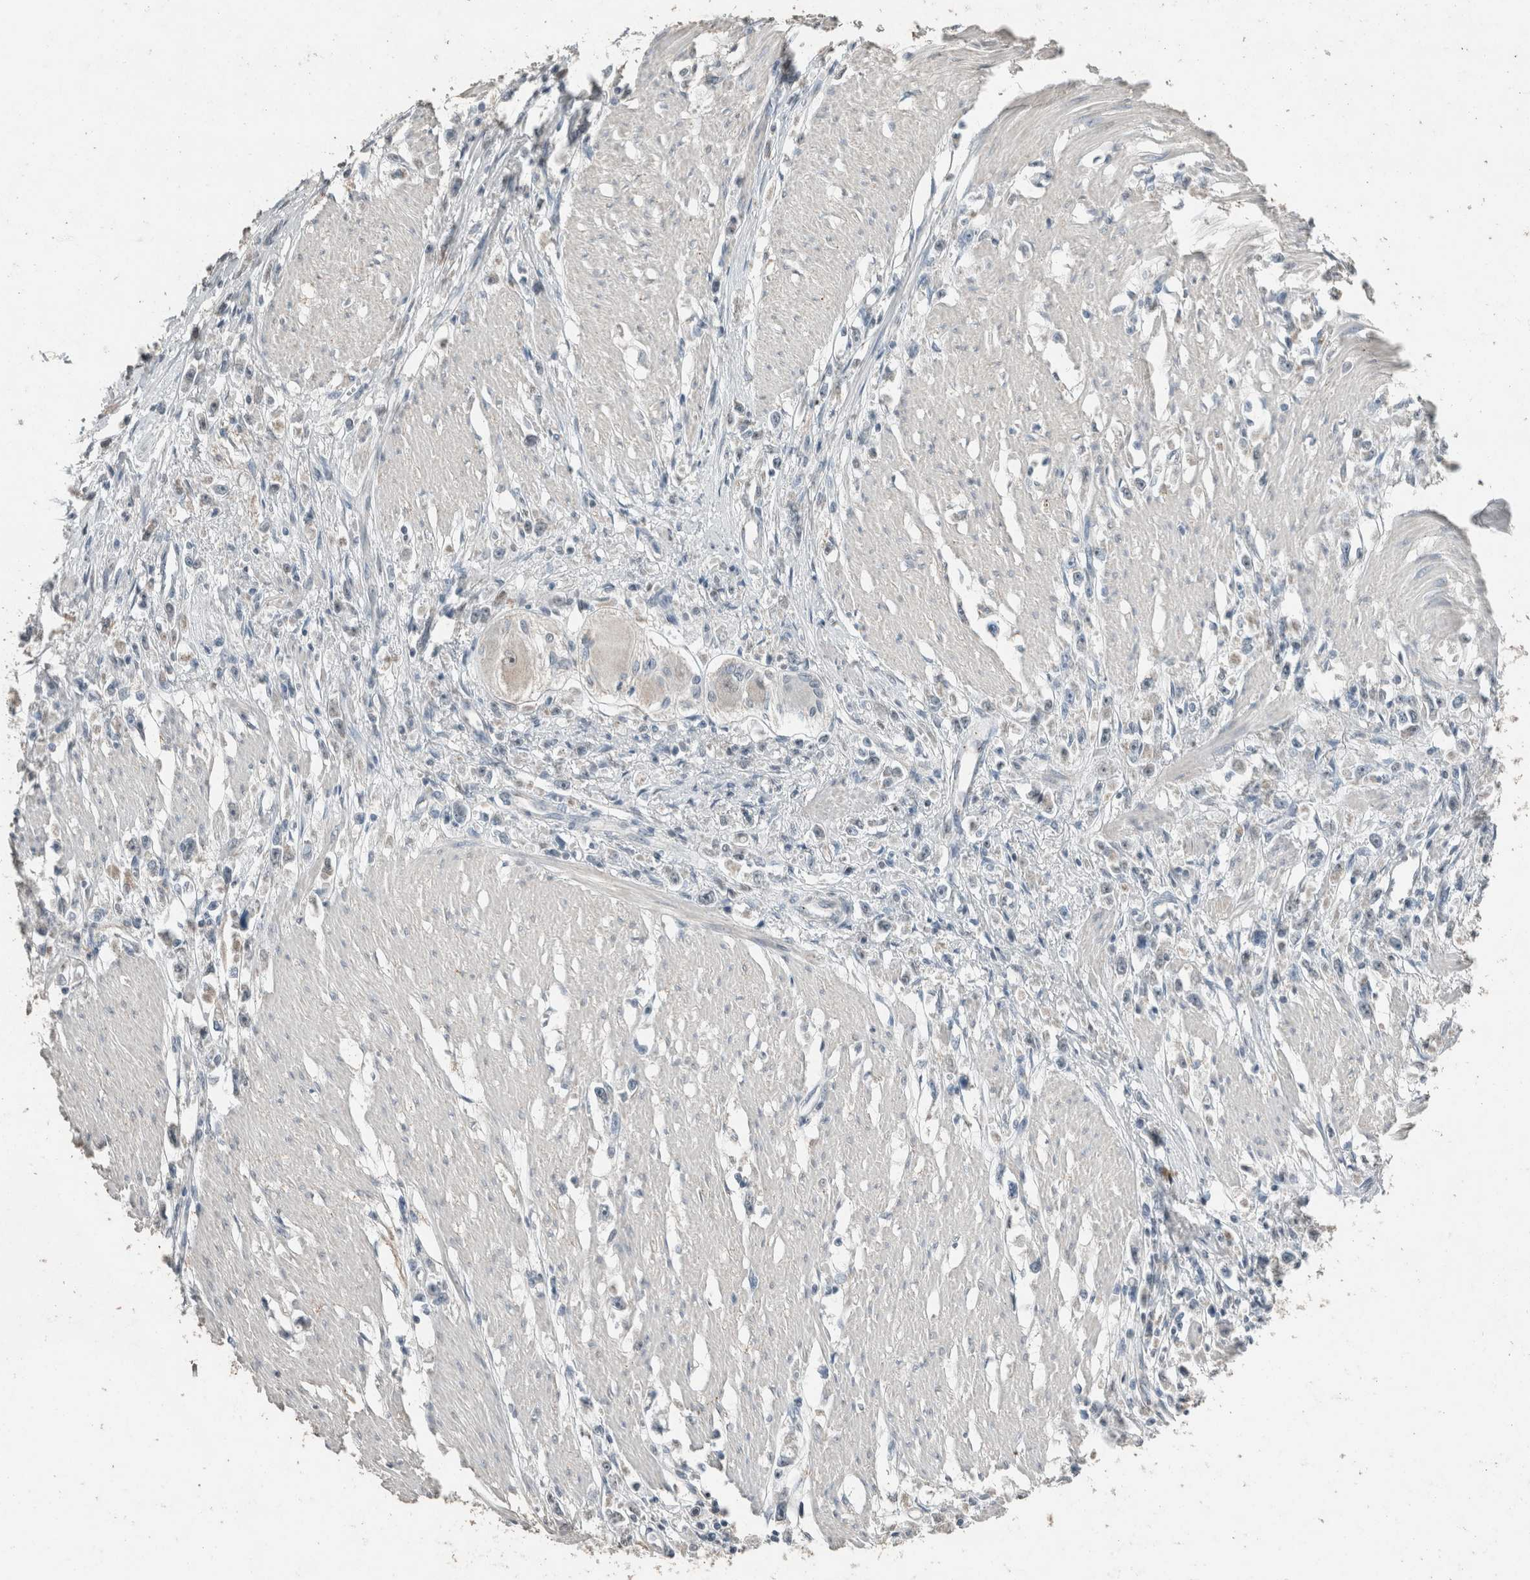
{"staining": {"intensity": "negative", "quantity": "none", "location": "none"}, "tissue": "stomach cancer", "cell_type": "Tumor cells", "image_type": "cancer", "snomed": [{"axis": "morphology", "description": "Adenocarcinoma, NOS"}, {"axis": "topography", "description": "Stomach"}], "caption": "DAB immunohistochemical staining of human stomach cancer demonstrates no significant positivity in tumor cells. The staining was performed using DAB to visualize the protein expression in brown, while the nuclei were stained in blue with hematoxylin (Magnification: 20x).", "gene": "ACVR2B", "patient": {"sex": "female", "age": 59}}